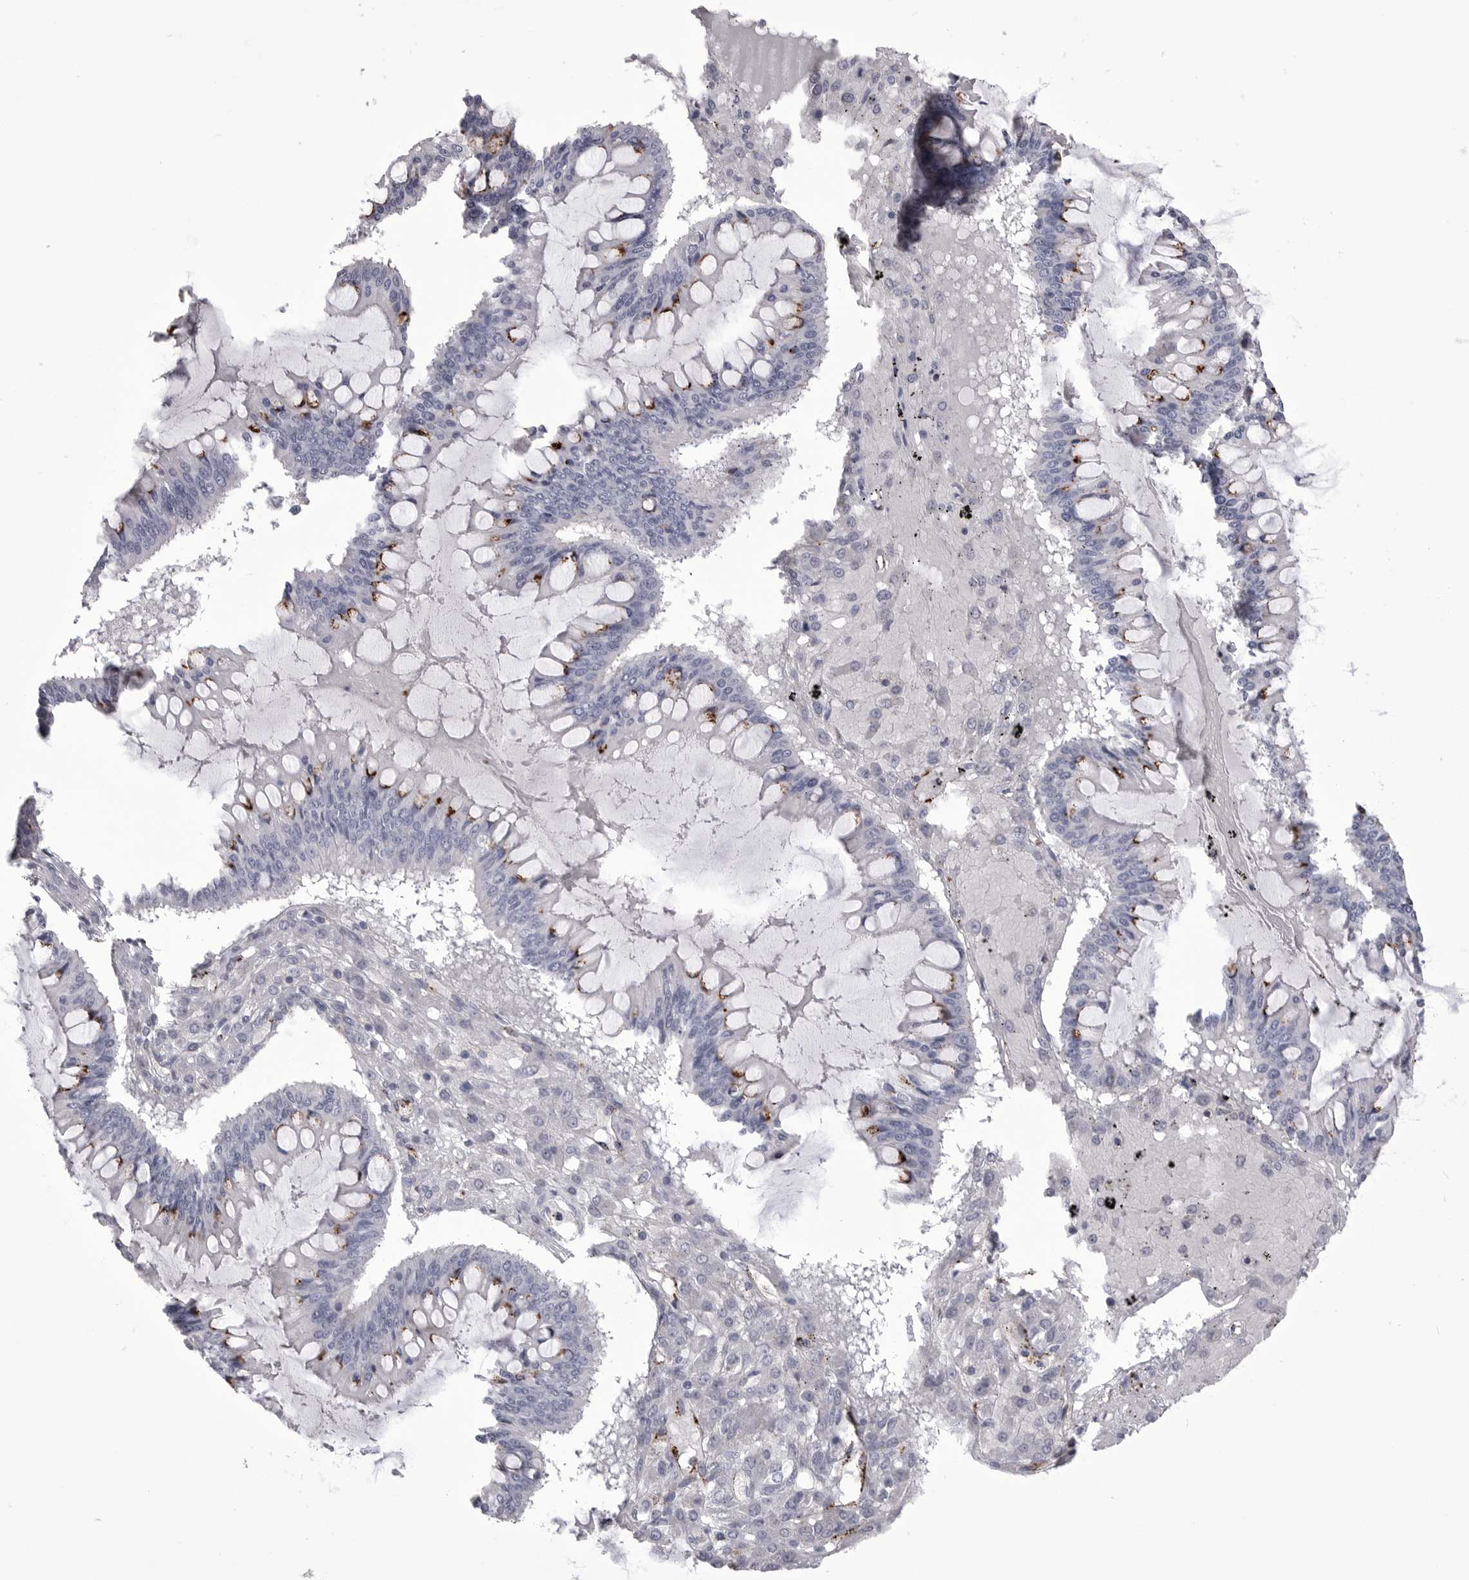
{"staining": {"intensity": "moderate", "quantity": "<25%", "location": "cytoplasmic/membranous"}, "tissue": "ovarian cancer", "cell_type": "Tumor cells", "image_type": "cancer", "snomed": [{"axis": "morphology", "description": "Cystadenocarcinoma, mucinous, NOS"}, {"axis": "topography", "description": "Ovary"}], "caption": "Protein staining by IHC demonstrates moderate cytoplasmic/membranous positivity in approximately <25% of tumor cells in ovarian cancer.", "gene": "PSPN", "patient": {"sex": "female", "age": 73}}